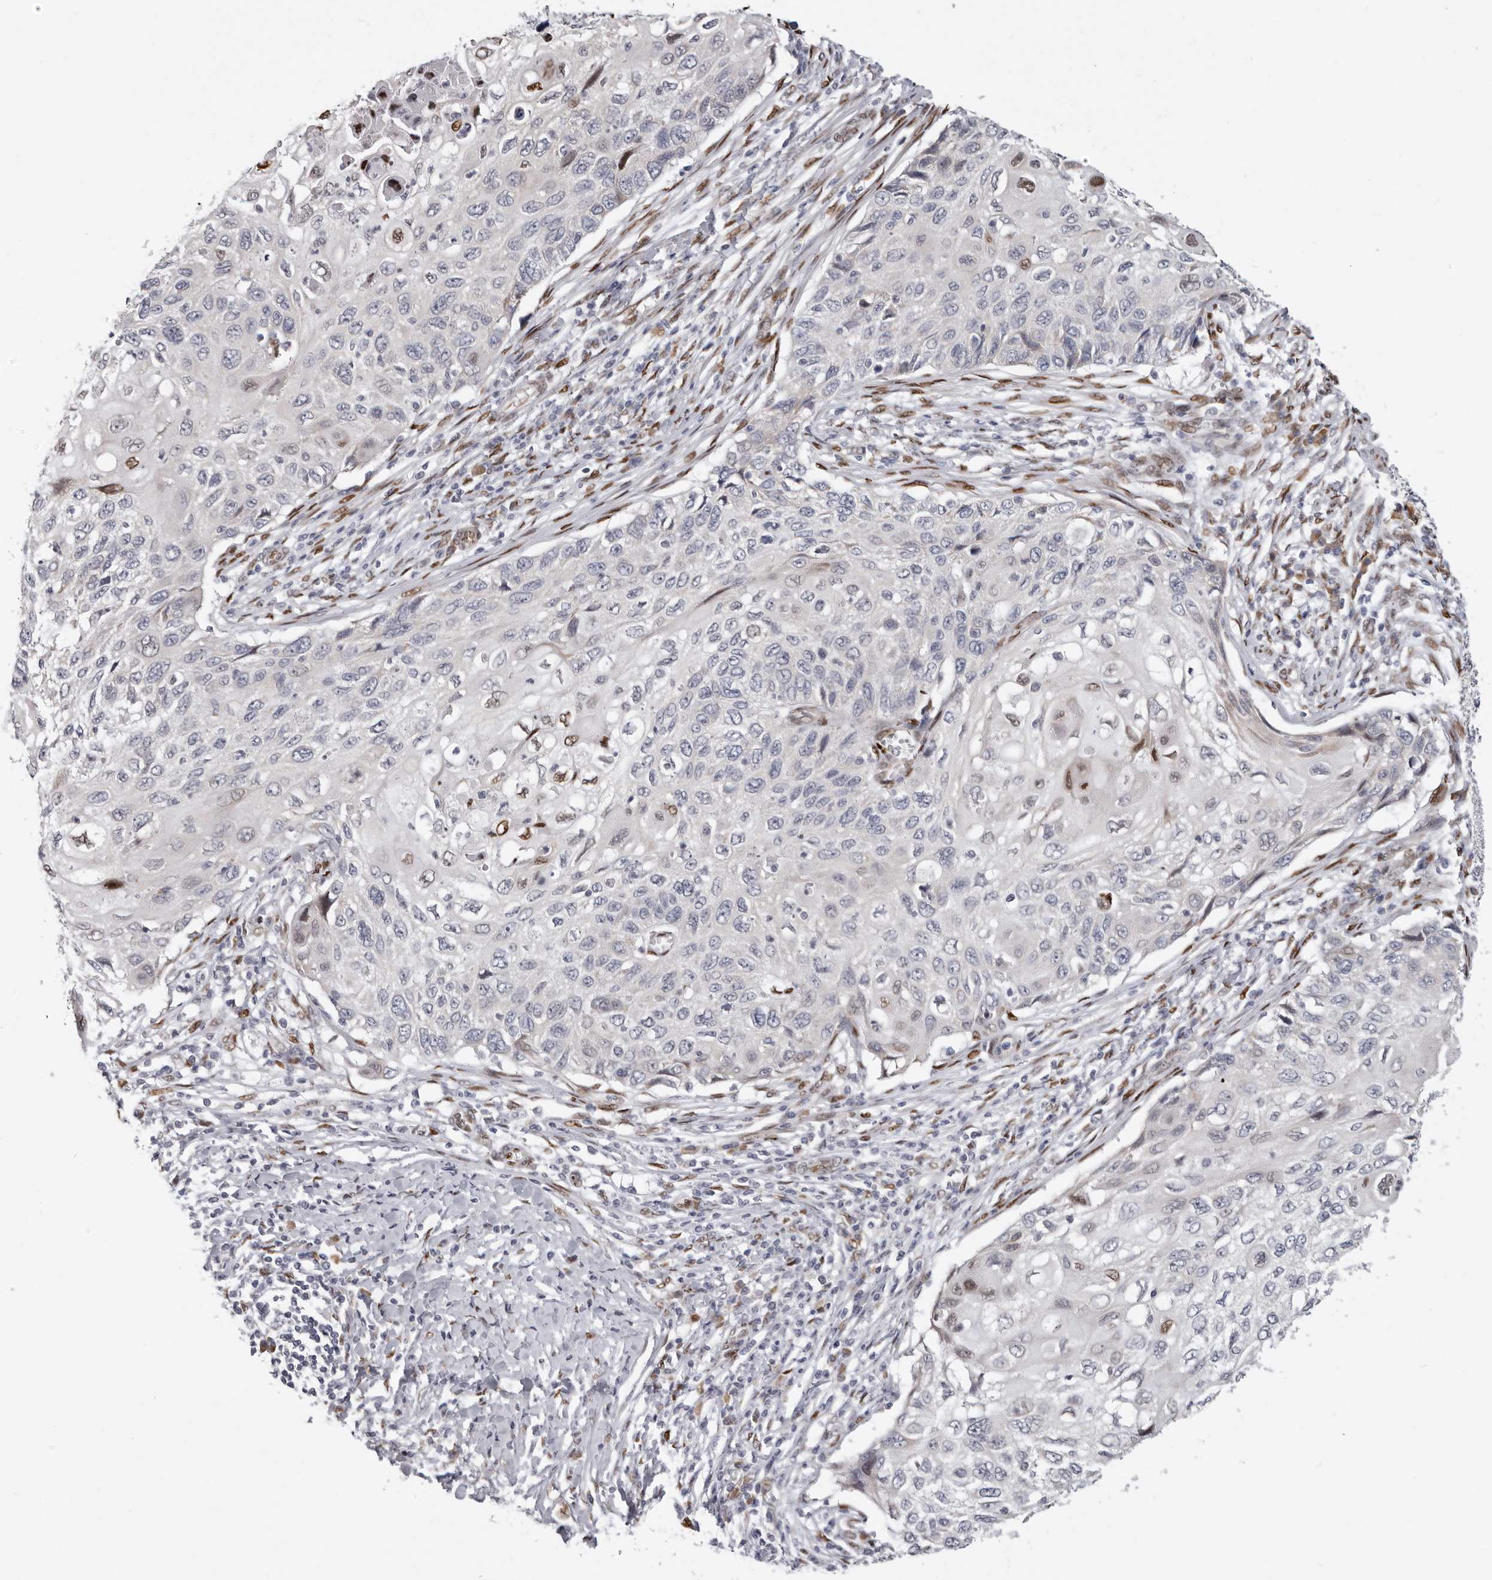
{"staining": {"intensity": "moderate", "quantity": "<25%", "location": "nuclear"}, "tissue": "cervical cancer", "cell_type": "Tumor cells", "image_type": "cancer", "snomed": [{"axis": "morphology", "description": "Squamous cell carcinoma, NOS"}, {"axis": "topography", "description": "Cervix"}], "caption": "Immunohistochemical staining of cervical squamous cell carcinoma demonstrates low levels of moderate nuclear positivity in approximately <25% of tumor cells.", "gene": "SRP19", "patient": {"sex": "female", "age": 70}}